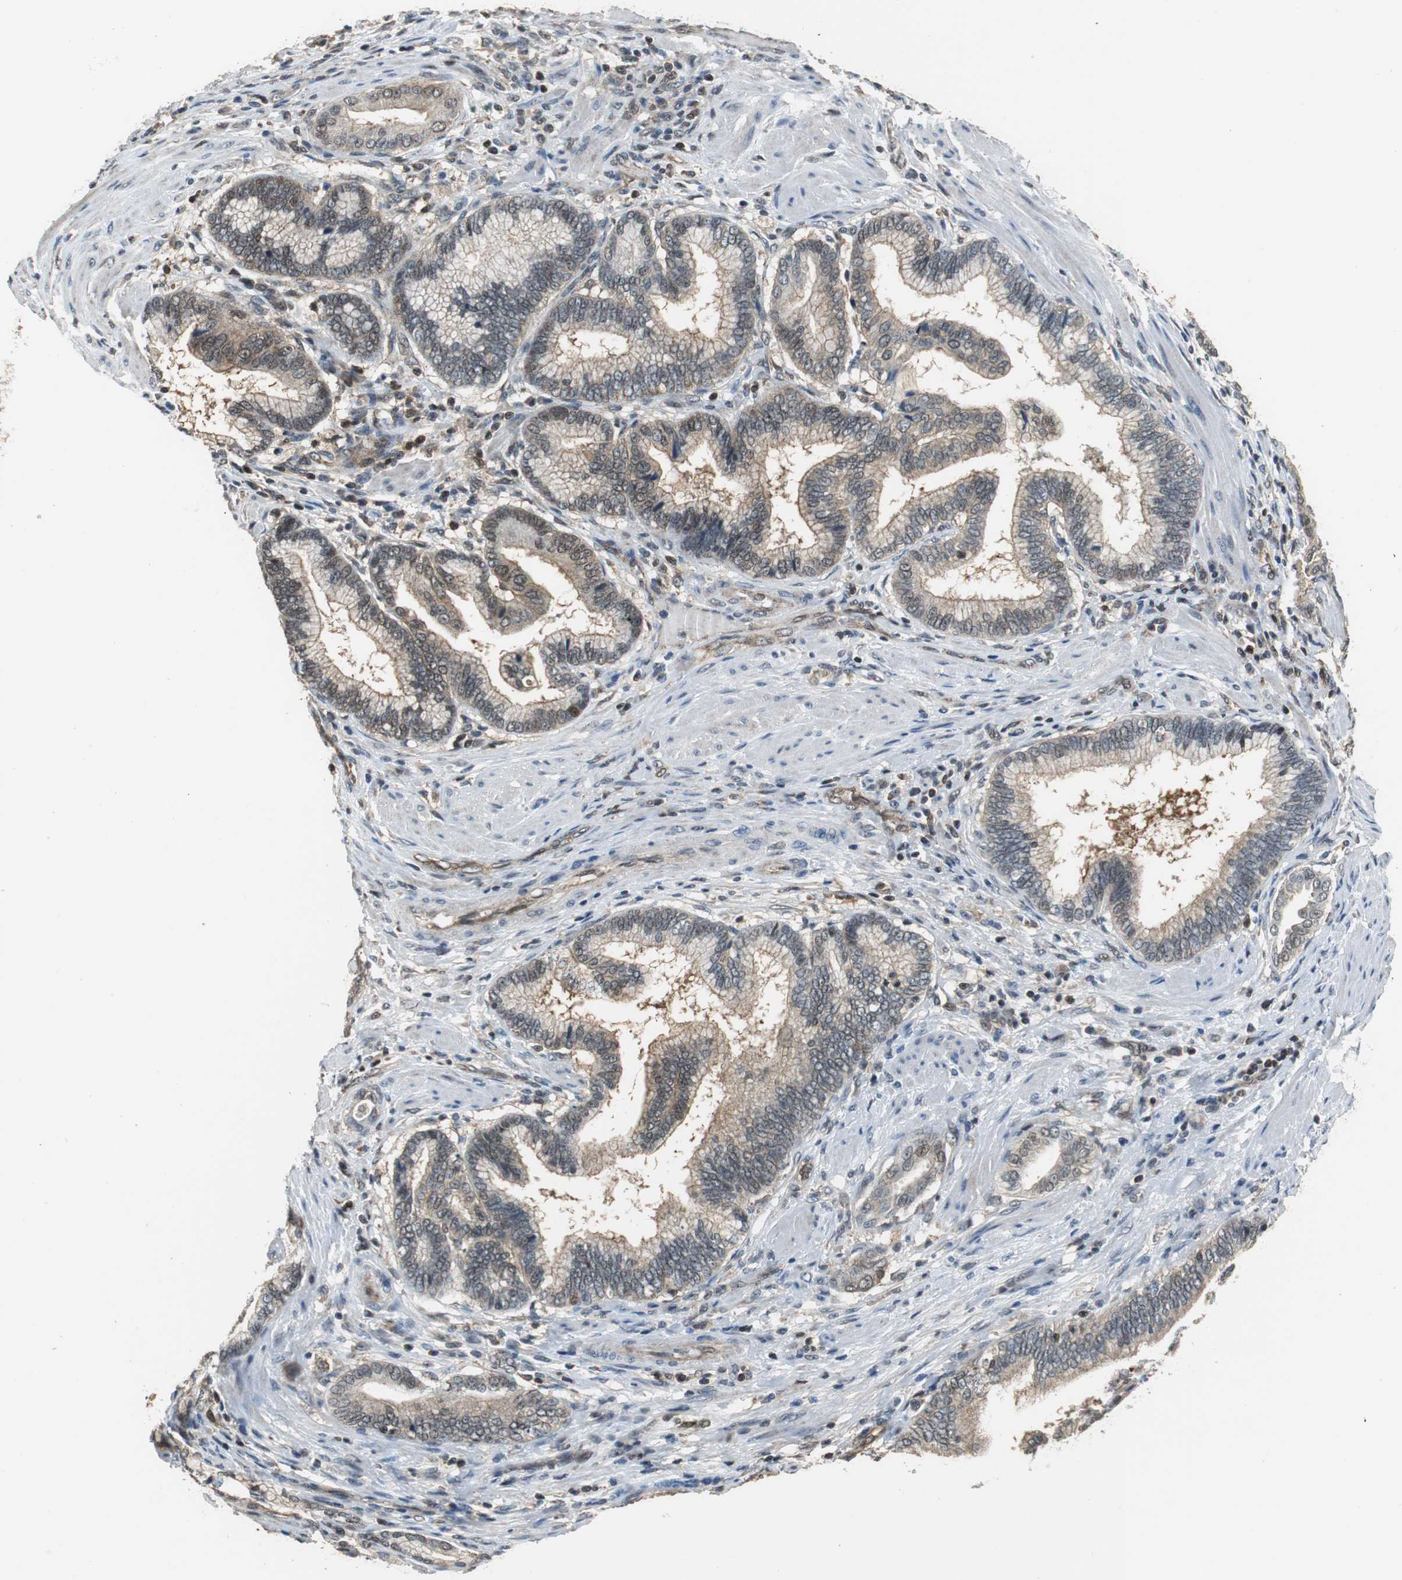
{"staining": {"intensity": "weak", "quantity": ">75%", "location": "cytoplasmic/membranous"}, "tissue": "pancreatic cancer", "cell_type": "Tumor cells", "image_type": "cancer", "snomed": [{"axis": "morphology", "description": "Adenocarcinoma, NOS"}, {"axis": "topography", "description": "Pancreas"}], "caption": "Tumor cells show low levels of weak cytoplasmic/membranous staining in approximately >75% of cells in pancreatic adenocarcinoma.", "gene": "GSDMD", "patient": {"sex": "female", "age": 64}}